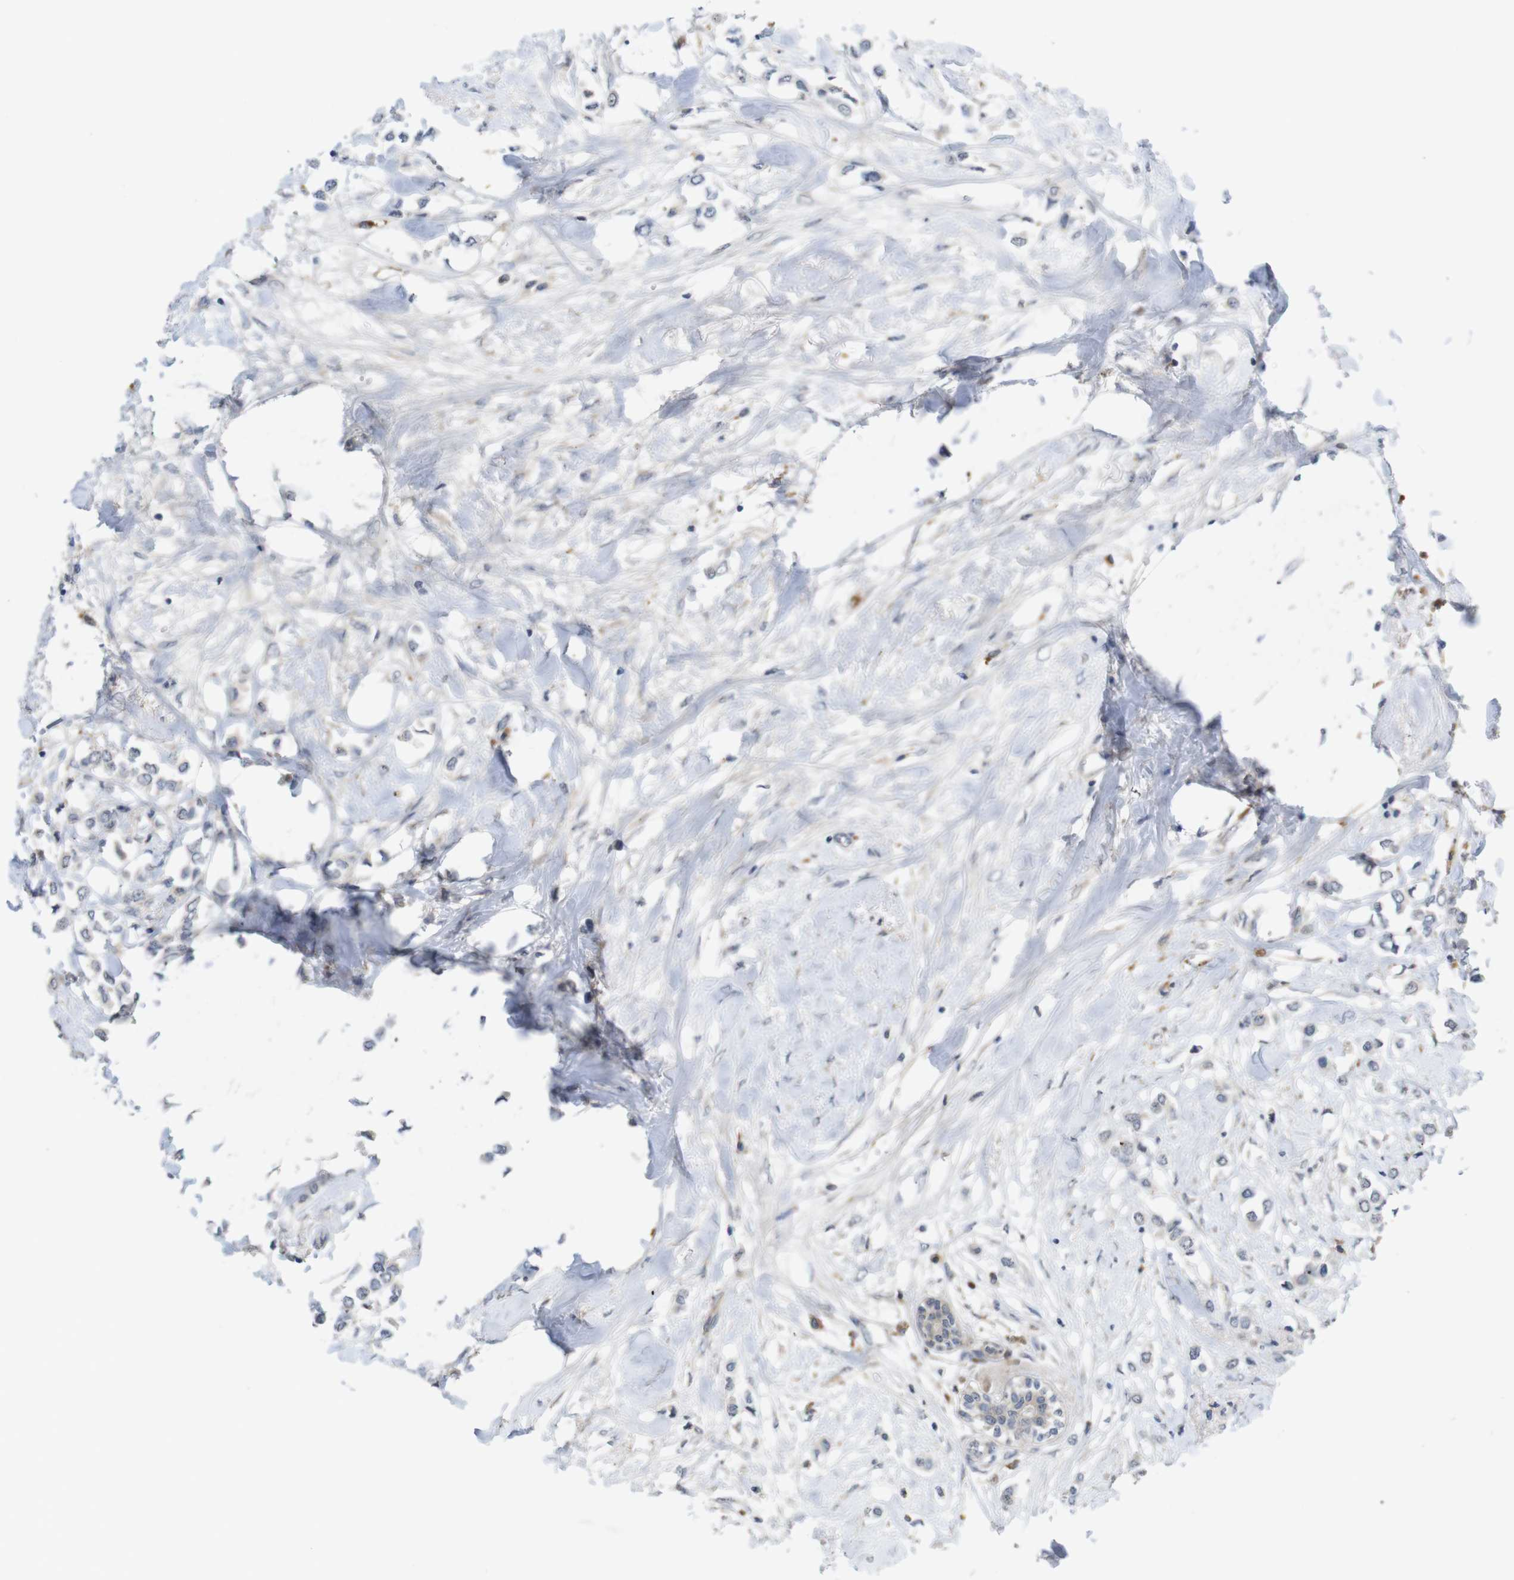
{"staining": {"intensity": "negative", "quantity": "none", "location": "none"}, "tissue": "breast cancer", "cell_type": "Tumor cells", "image_type": "cancer", "snomed": [{"axis": "morphology", "description": "Lobular carcinoma"}, {"axis": "topography", "description": "Breast"}], "caption": "Protein analysis of lobular carcinoma (breast) exhibits no significant expression in tumor cells. (Immunohistochemistry, brightfield microscopy, high magnification).", "gene": "BCAR3", "patient": {"sex": "female", "age": 51}}